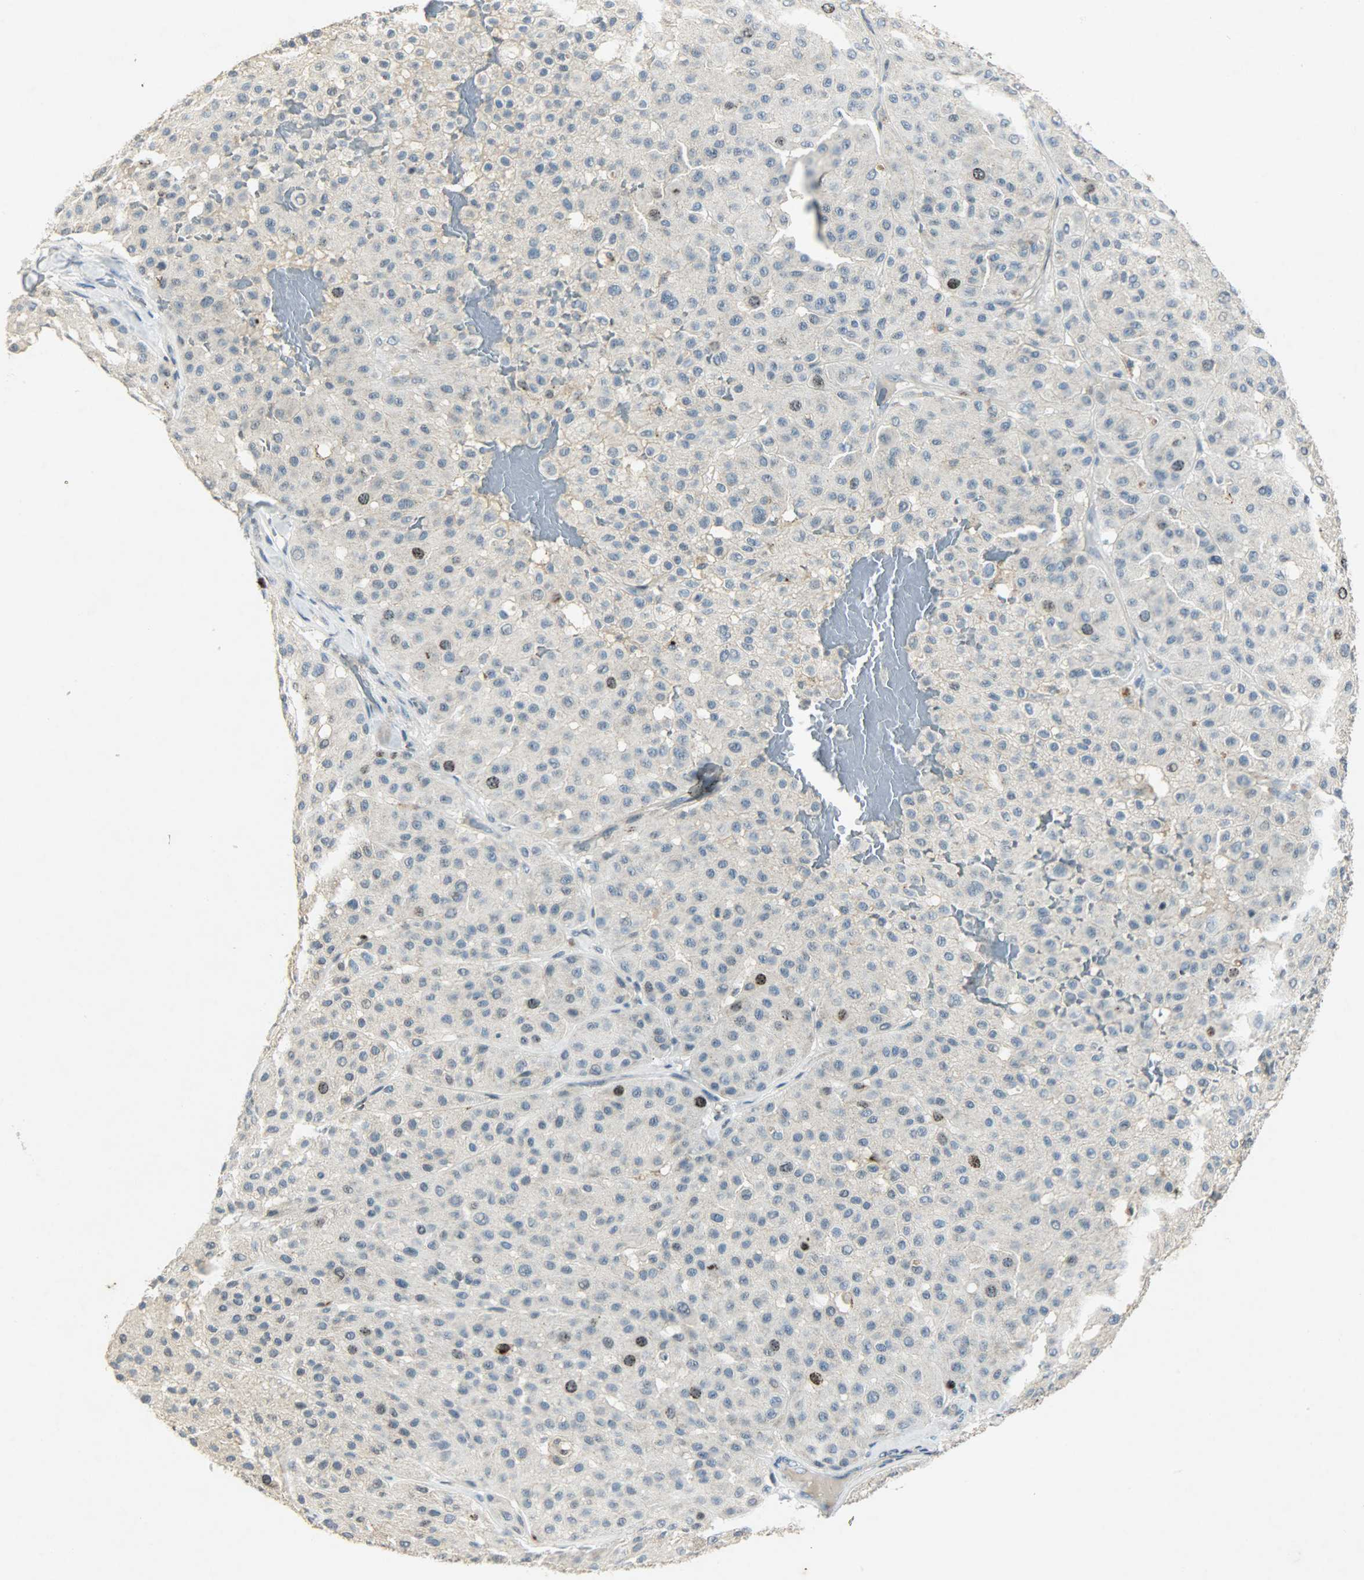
{"staining": {"intensity": "moderate", "quantity": "<25%", "location": "nuclear"}, "tissue": "melanoma", "cell_type": "Tumor cells", "image_type": "cancer", "snomed": [{"axis": "morphology", "description": "Normal tissue, NOS"}, {"axis": "morphology", "description": "Malignant melanoma, Metastatic site"}, {"axis": "topography", "description": "Skin"}], "caption": "Immunohistochemistry (IHC) of melanoma exhibits low levels of moderate nuclear positivity in about <25% of tumor cells. The staining was performed using DAB, with brown indicating positive protein expression. Nuclei are stained blue with hematoxylin.", "gene": "AURKB", "patient": {"sex": "male", "age": 41}}